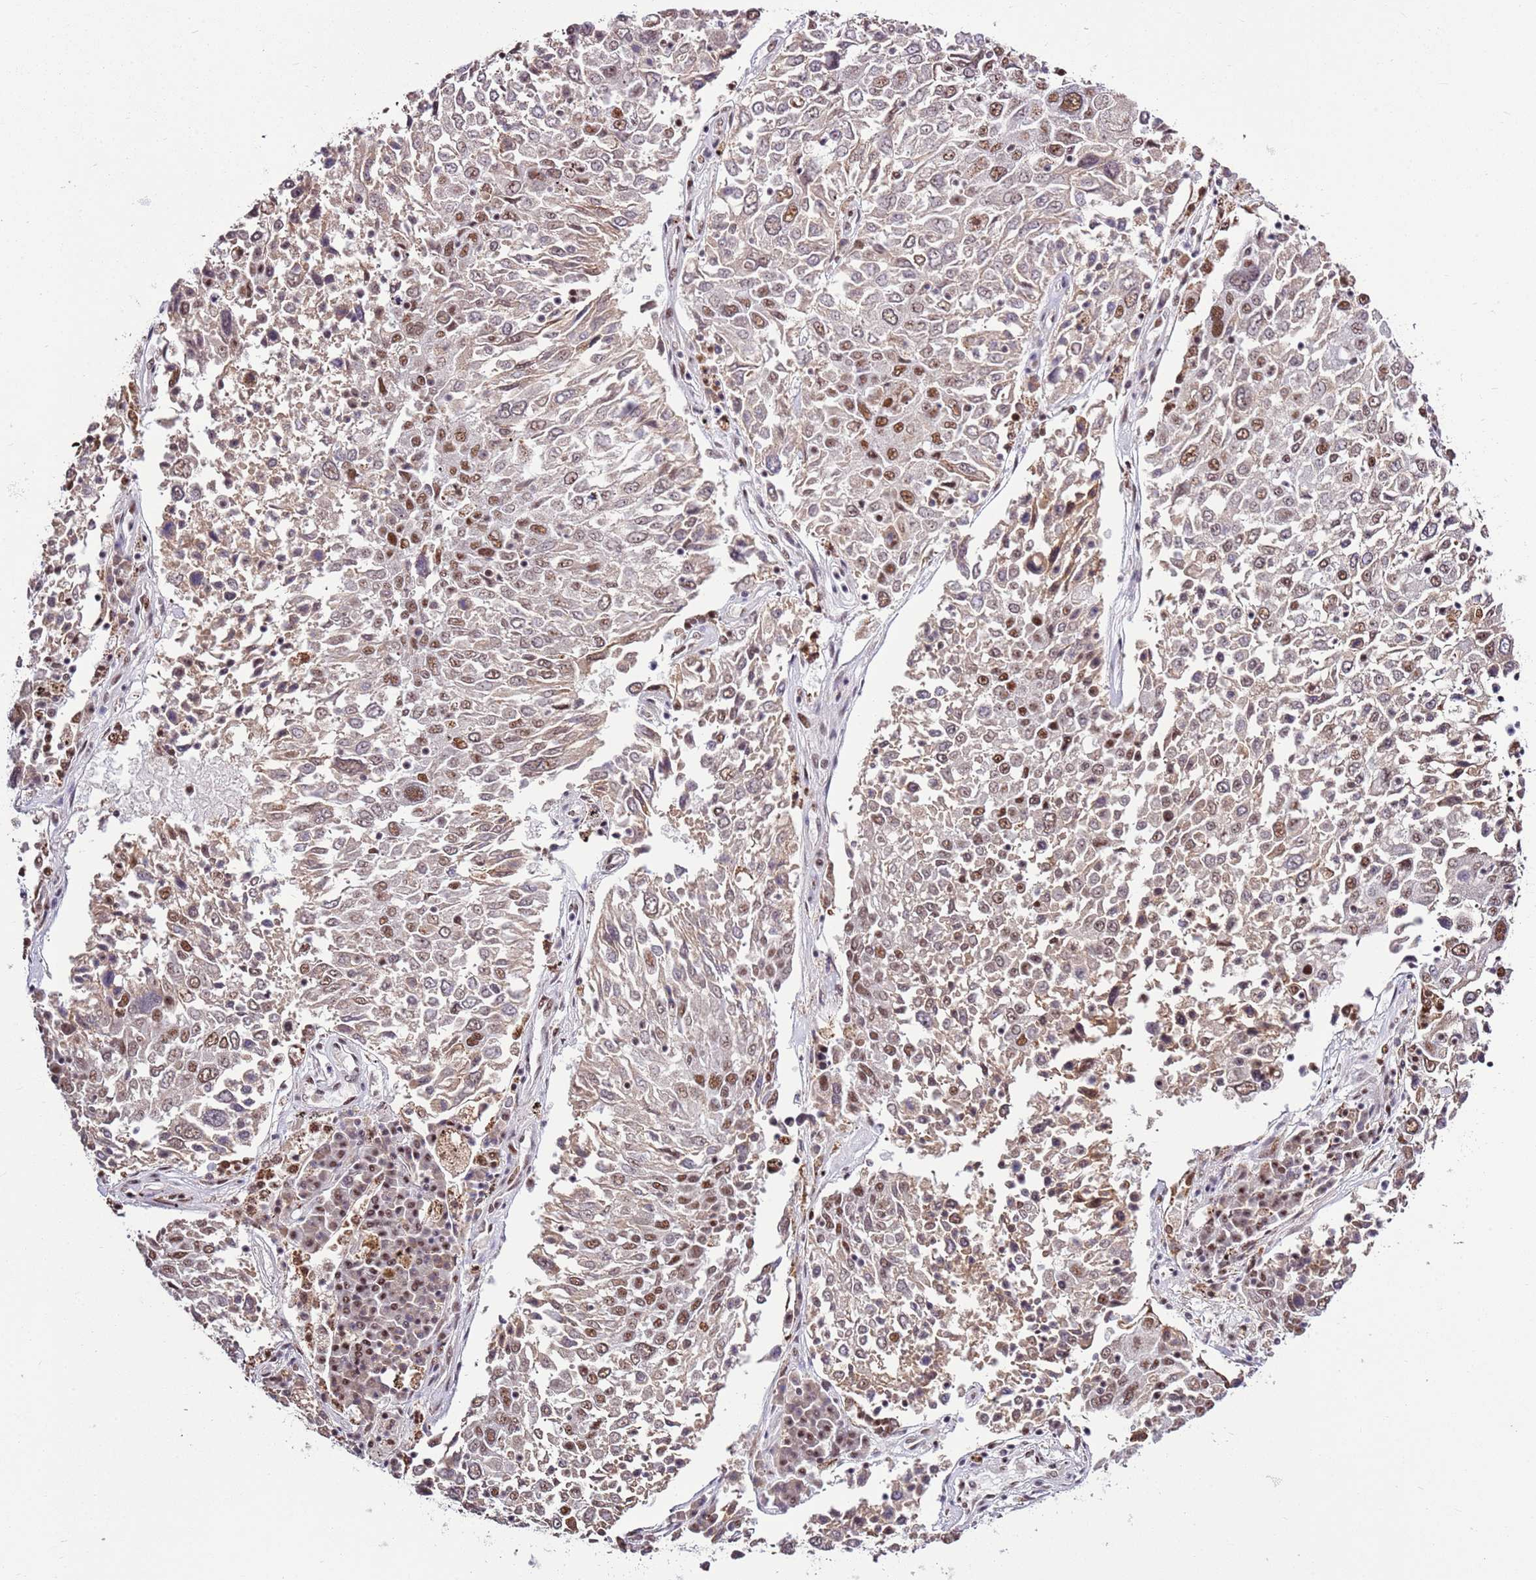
{"staining": {"intensity": "moderate", "quantity": ">75%", "location": "cytoplasmic/membranous,nuclear"}, "tissue": "lung cancer", "cell_type": "Tumor cells", "image_type": "cancer", "snomed": [{"axis": "morphology", "description": "Squamous cell carcinoma, NOS"}, {"axis": "topography", "description": "Lung"}], "caption": "Human lung squamous cell carcinoma stained with a brown dye shows moderate cytoplasmic/membranous and nuclear positive positivity in about >75% of tumor cells.", "gene": "AKAP8L", "patient": {"sex": "male", "age": 65}}